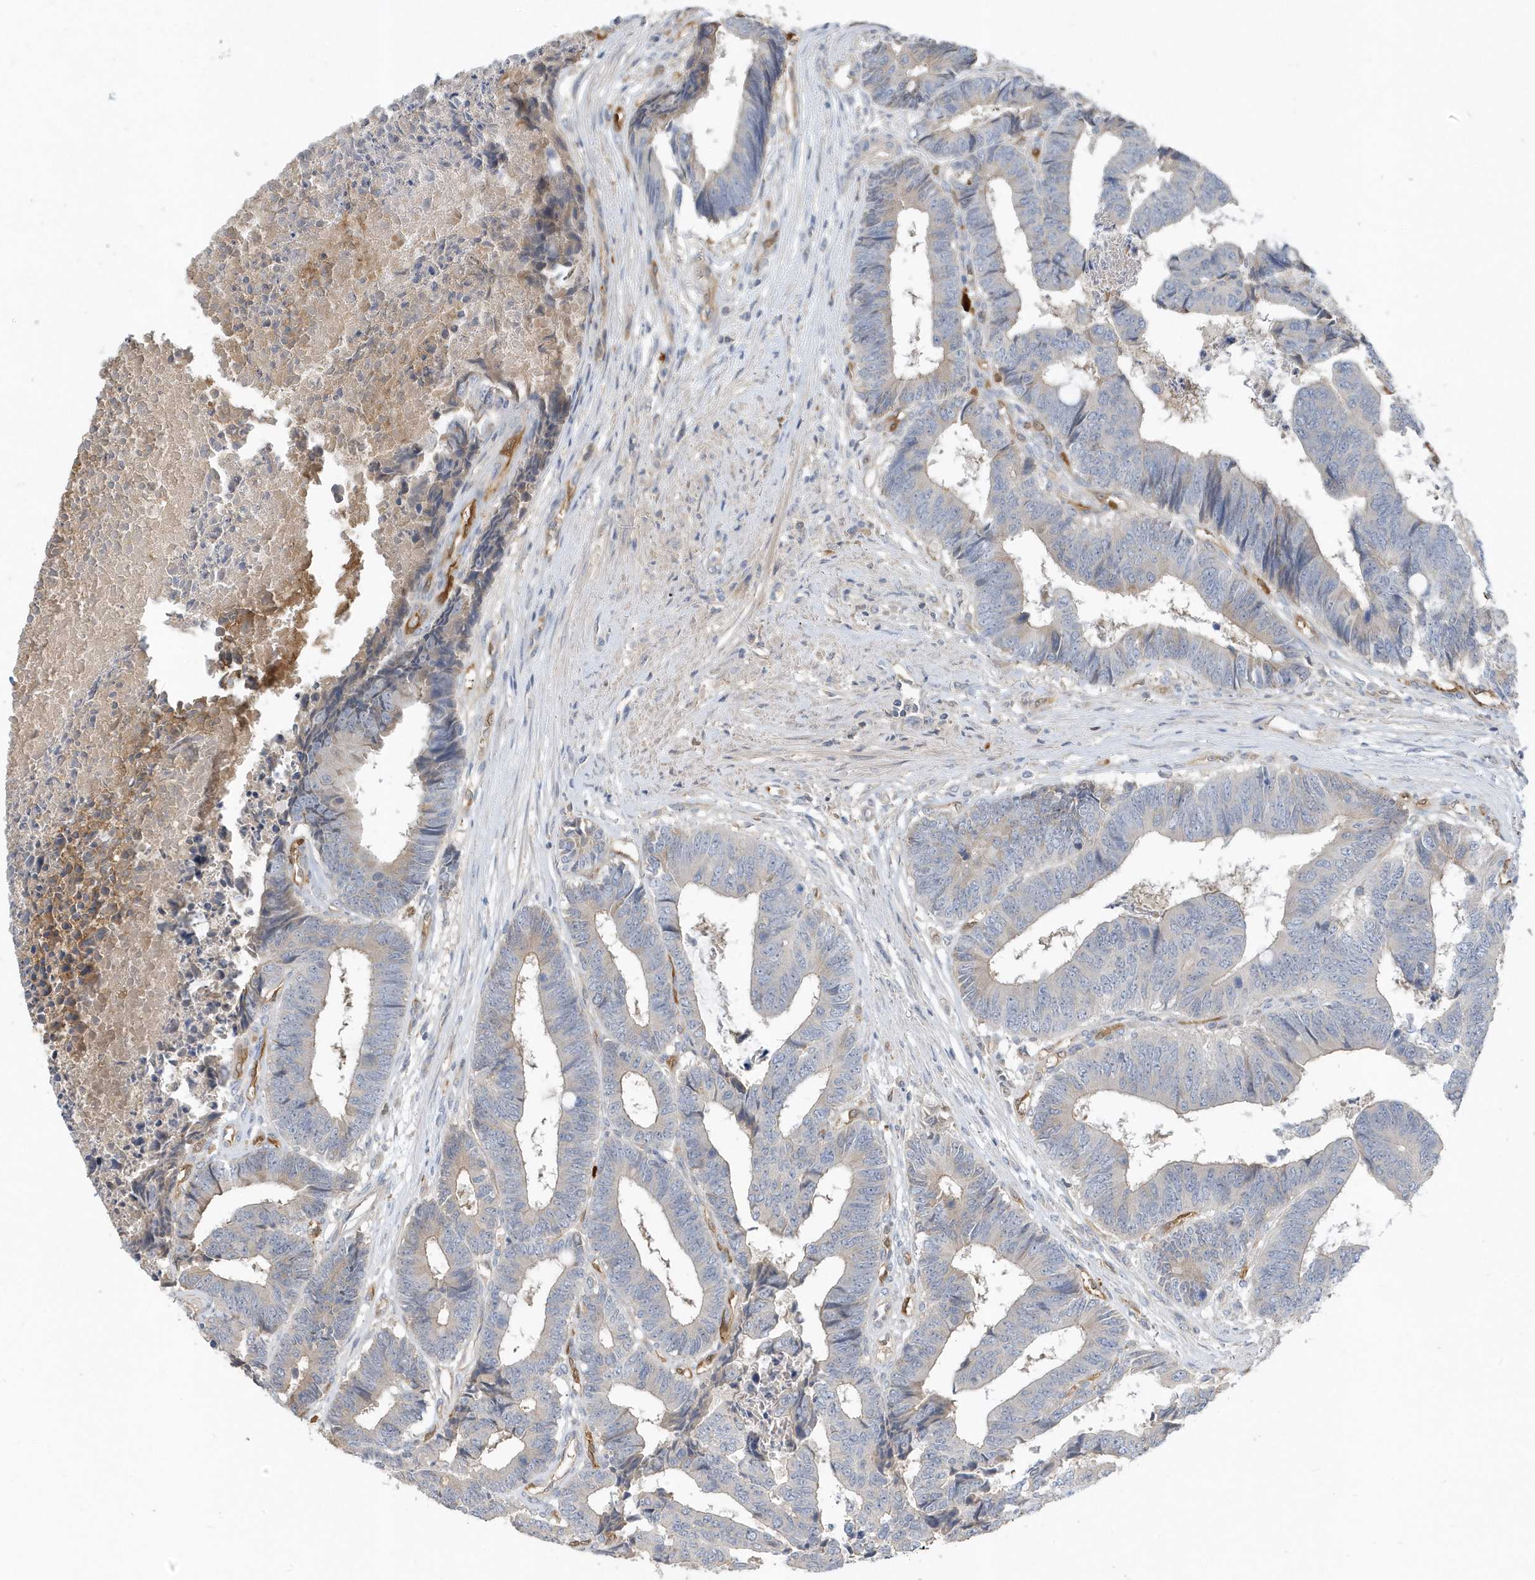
{"staining": {"intensity": "weak", "quantity": "<25%", "location": "cytoplasmic/membranous"}, "tissue": "colorectal cancer", "cell_type": "Tumor cells", "image_type": "cancer", "snomed": [{"axis": "morphology", "description": "Adenocarcinoma, NOS"}, {"axis": "topography", "description": "Rectum"}], "caption": "DAB immunohistochemical staining of adenocarcinoma (colorectal) shows no significant staining in tumor cells.", "gene": "USP53", "patient": {"sex": "male", "age": 84}}